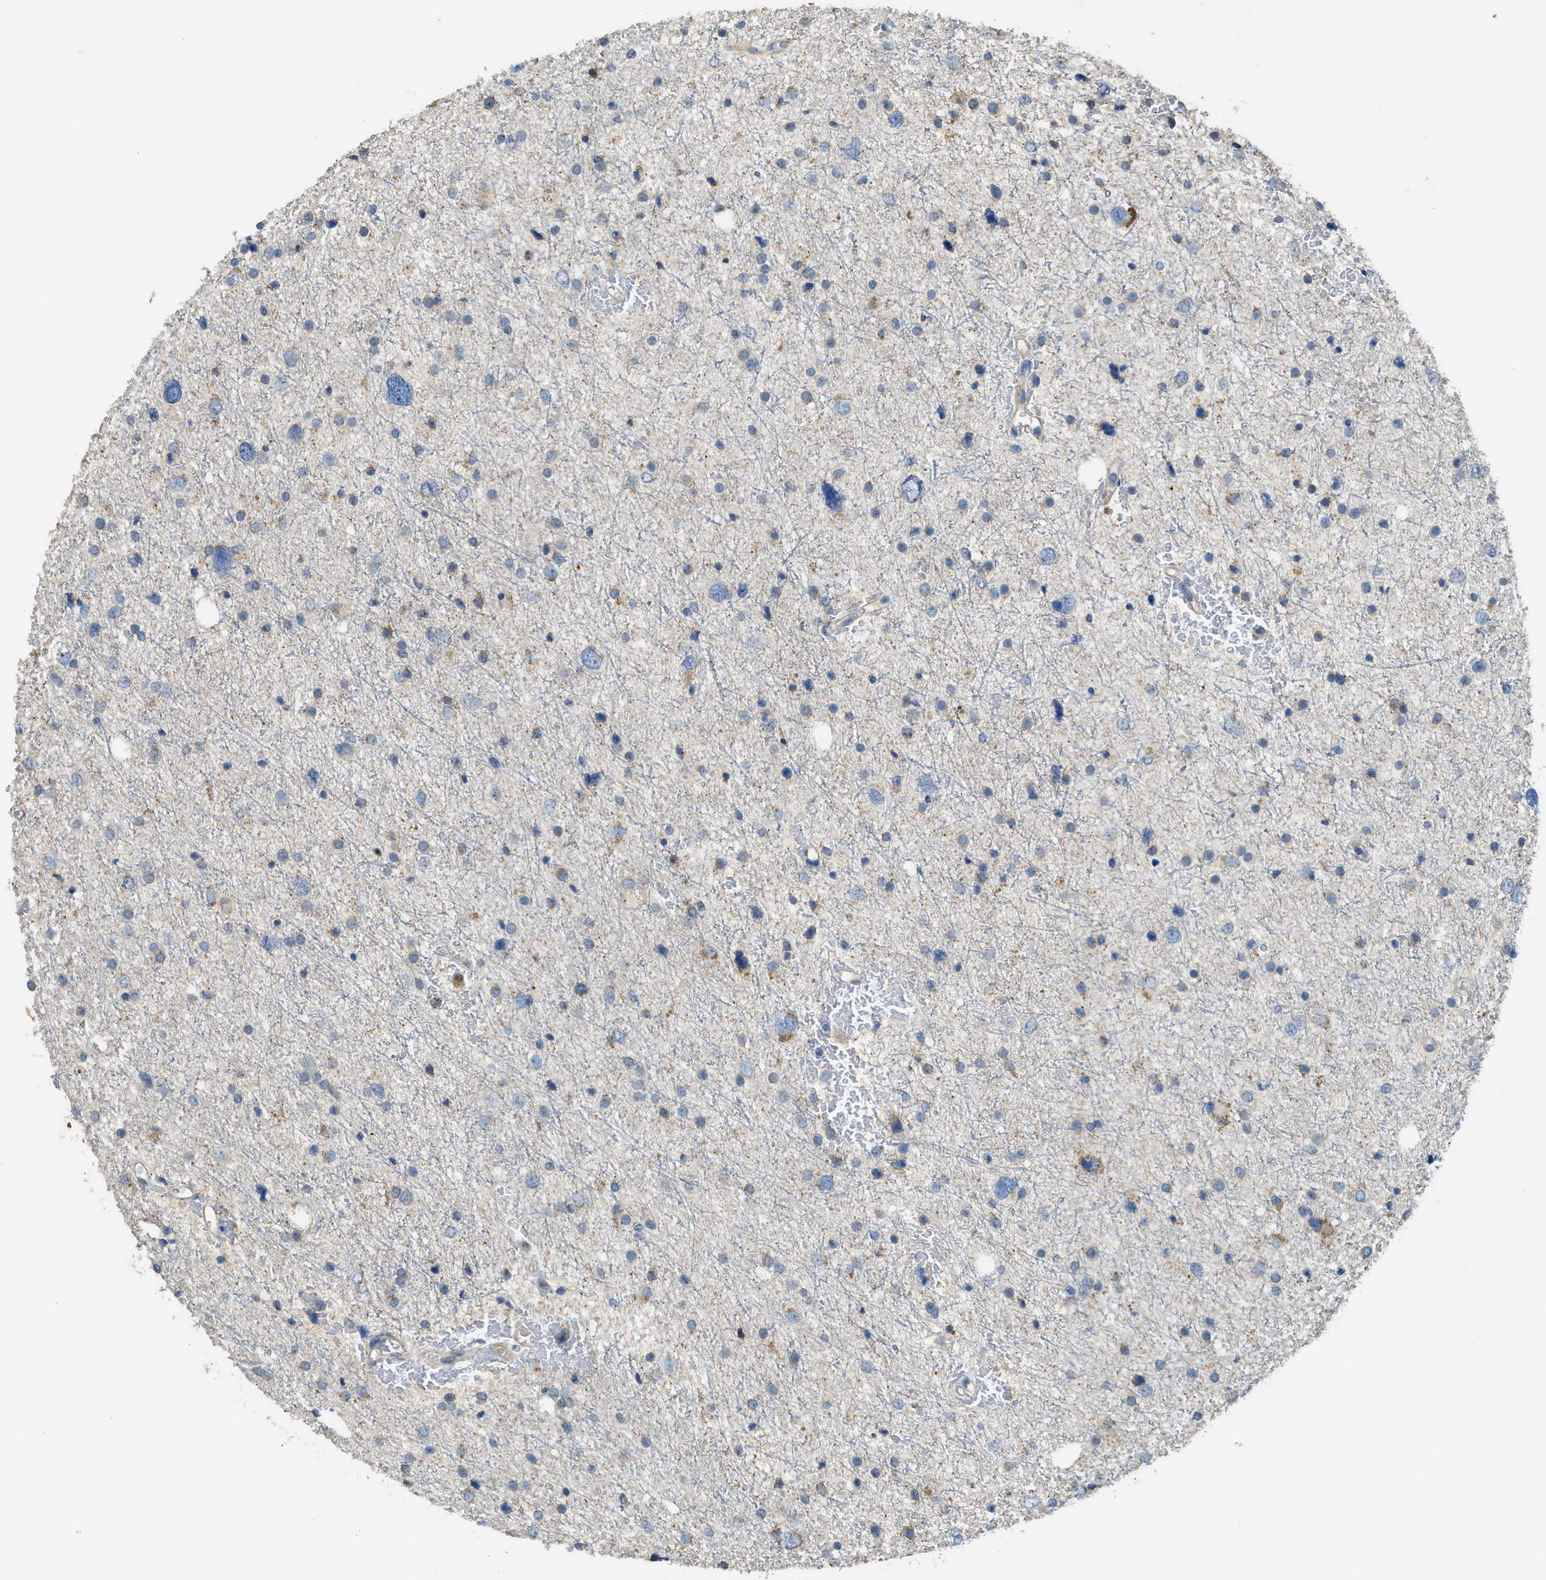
{"staining": {"intensity": "negative", "quantity": "none", "location": "none"}, "tissue": "glioma", "cell_type": "Tumor cells", "image_type": "cancer", "snomed": [{"axis": "morphology", "description": "Glioma, malignant, Low grade"}, {"axis": "topography", "description": "Brain"}], "caption": "The immunohistochemistry (IHC) photomicrograph has no significant positivity in tumor cells of glioma tissue. (Brightfield microscopy of DAB (3,3'-diaminobenzidine) immunohistochemistry at high magnification).", "gene": "TMEM68", "patient": {"sex": "female", "age": 37}}